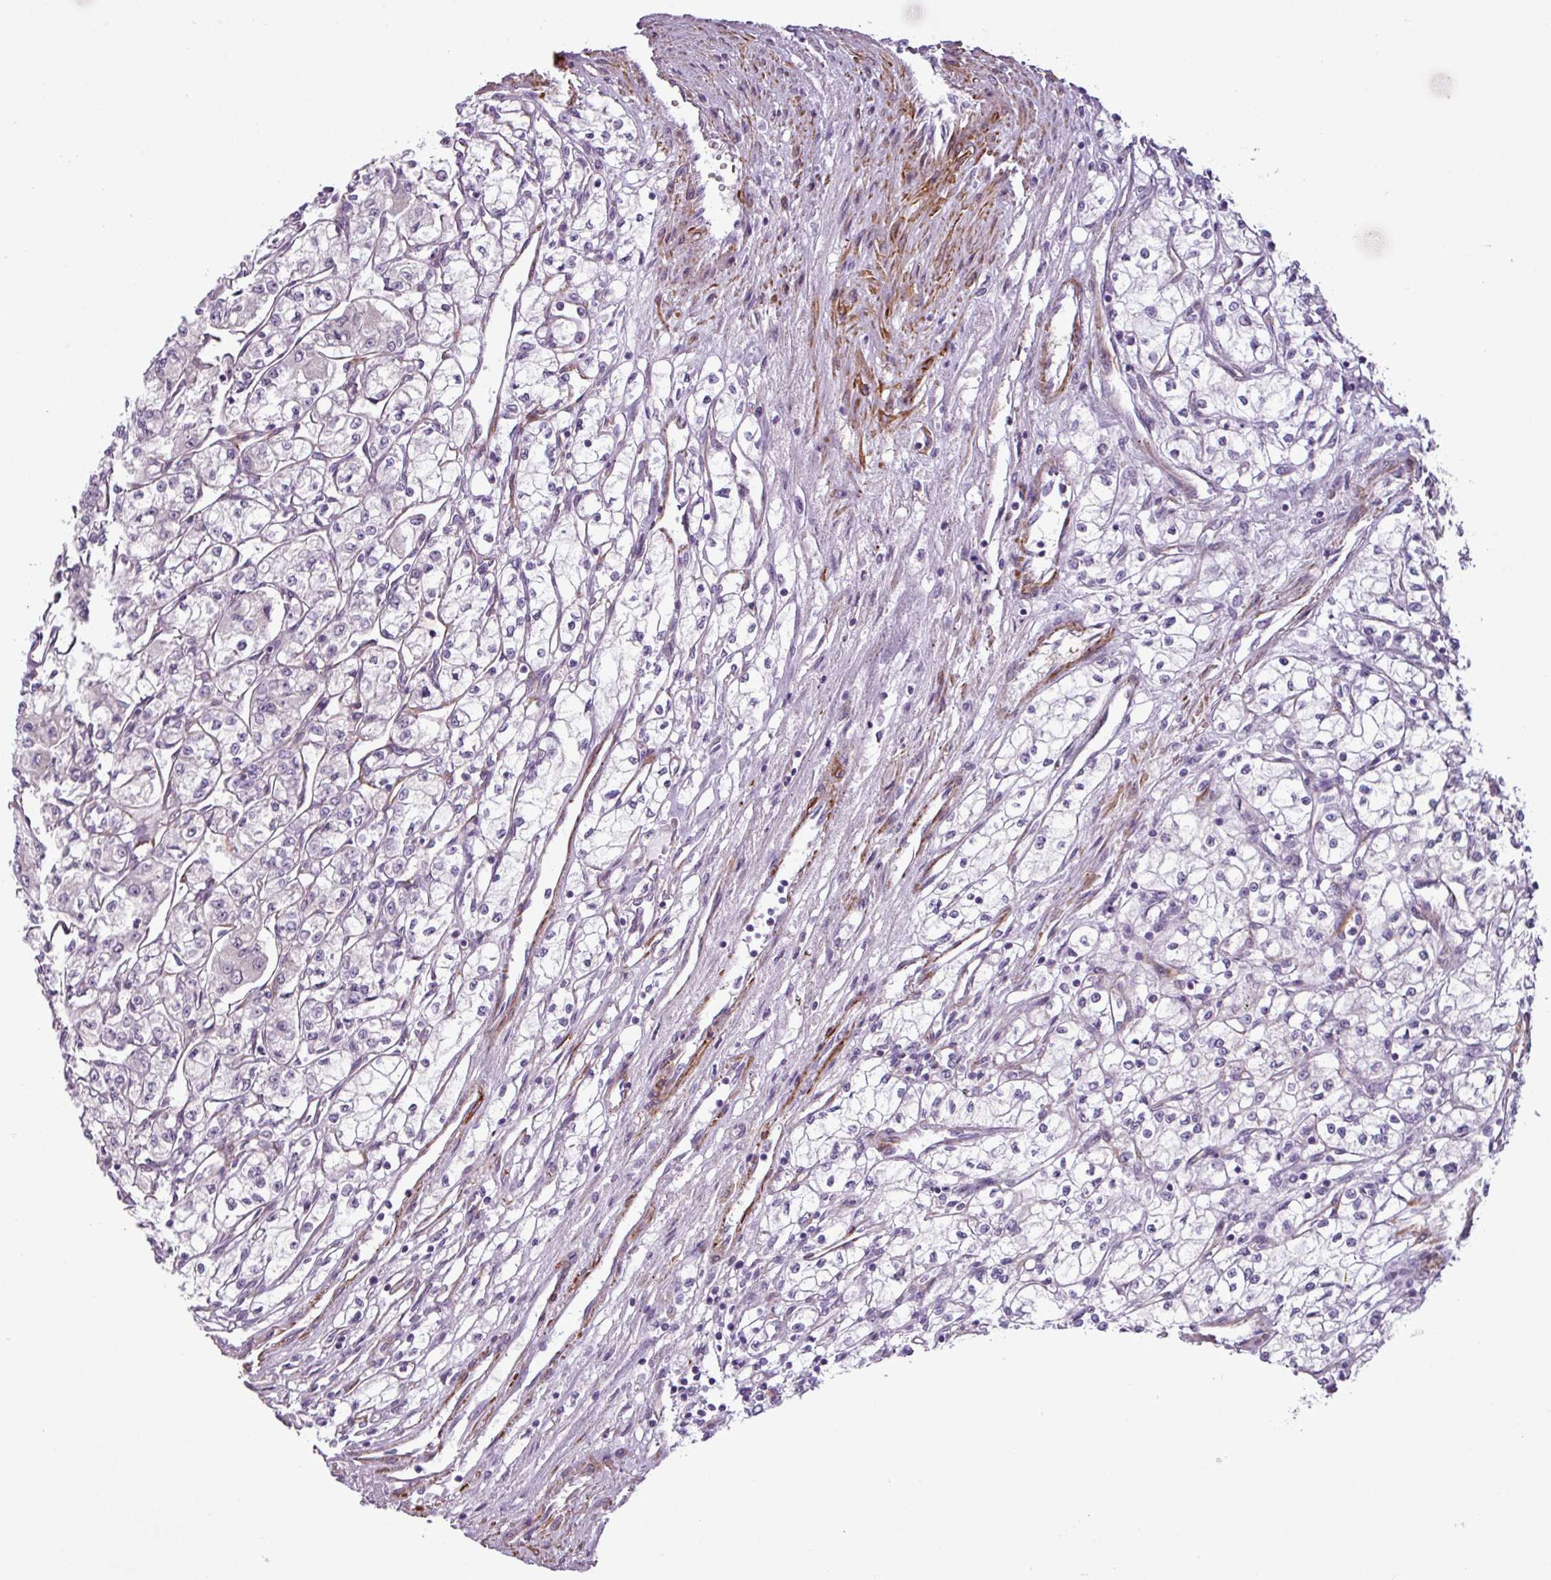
{"staining": {"intensity": "negative", "quantity": "none", "location": "none"}, "tissue": "renal cancer", "cell_type": "Tumor cells", "image_type": "cancer", "snomed": [{"axis": "morphology", "description": "Adenocarcinoma, NOS"}, {"axis": "topography", "description": "Kidney"}], "caption": "This is a photomicrograph of IHC staining of adenocarcinoma (renal), which shows no staining in tumor cells. (DAB (3,3'-diaminobenzidine) immunohistochemistry visualized using brightfield microscopy, high magnification).", "gene": "ATP10A", "patient": {"sex": "male", "age": 59}}